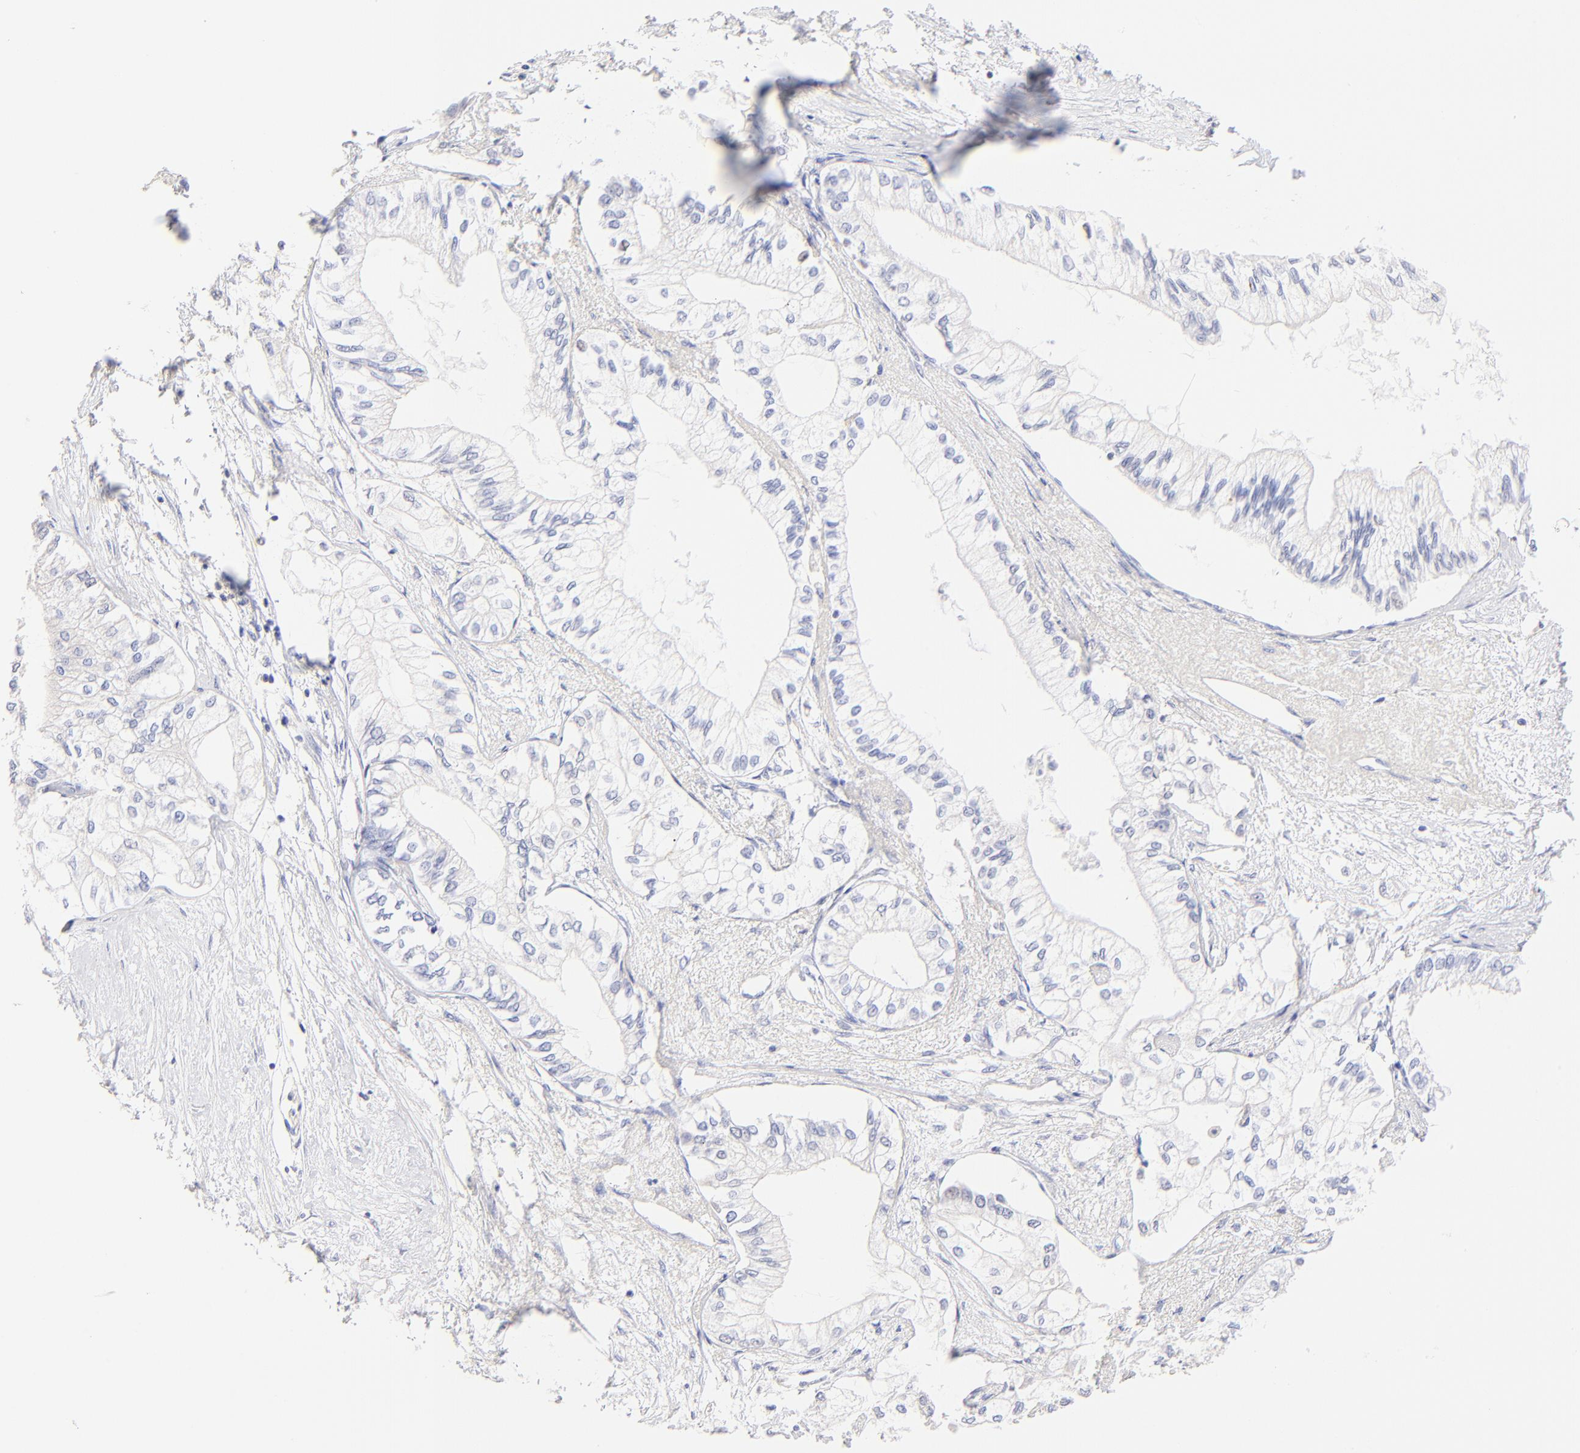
{"staining": {"intensity": "negative", "quantity": "none", "location": "none"}, "tissue": "pancreatic cancer", "cell_type": "Tumor cells", "image_type": "cancer", "snomed": [{"axis": "morphology", "description": "Adenocarcinoma, NOS"}, {"axis": "topography", "description": "Pancreas"}], "caption": "A histopathology image of pancreatic cancer (adenocarcinoma) stained for a protein shows no brown staining in tumor cells.", "gene": "ASB9", "patient": {"sex": "male", "age": 79}}